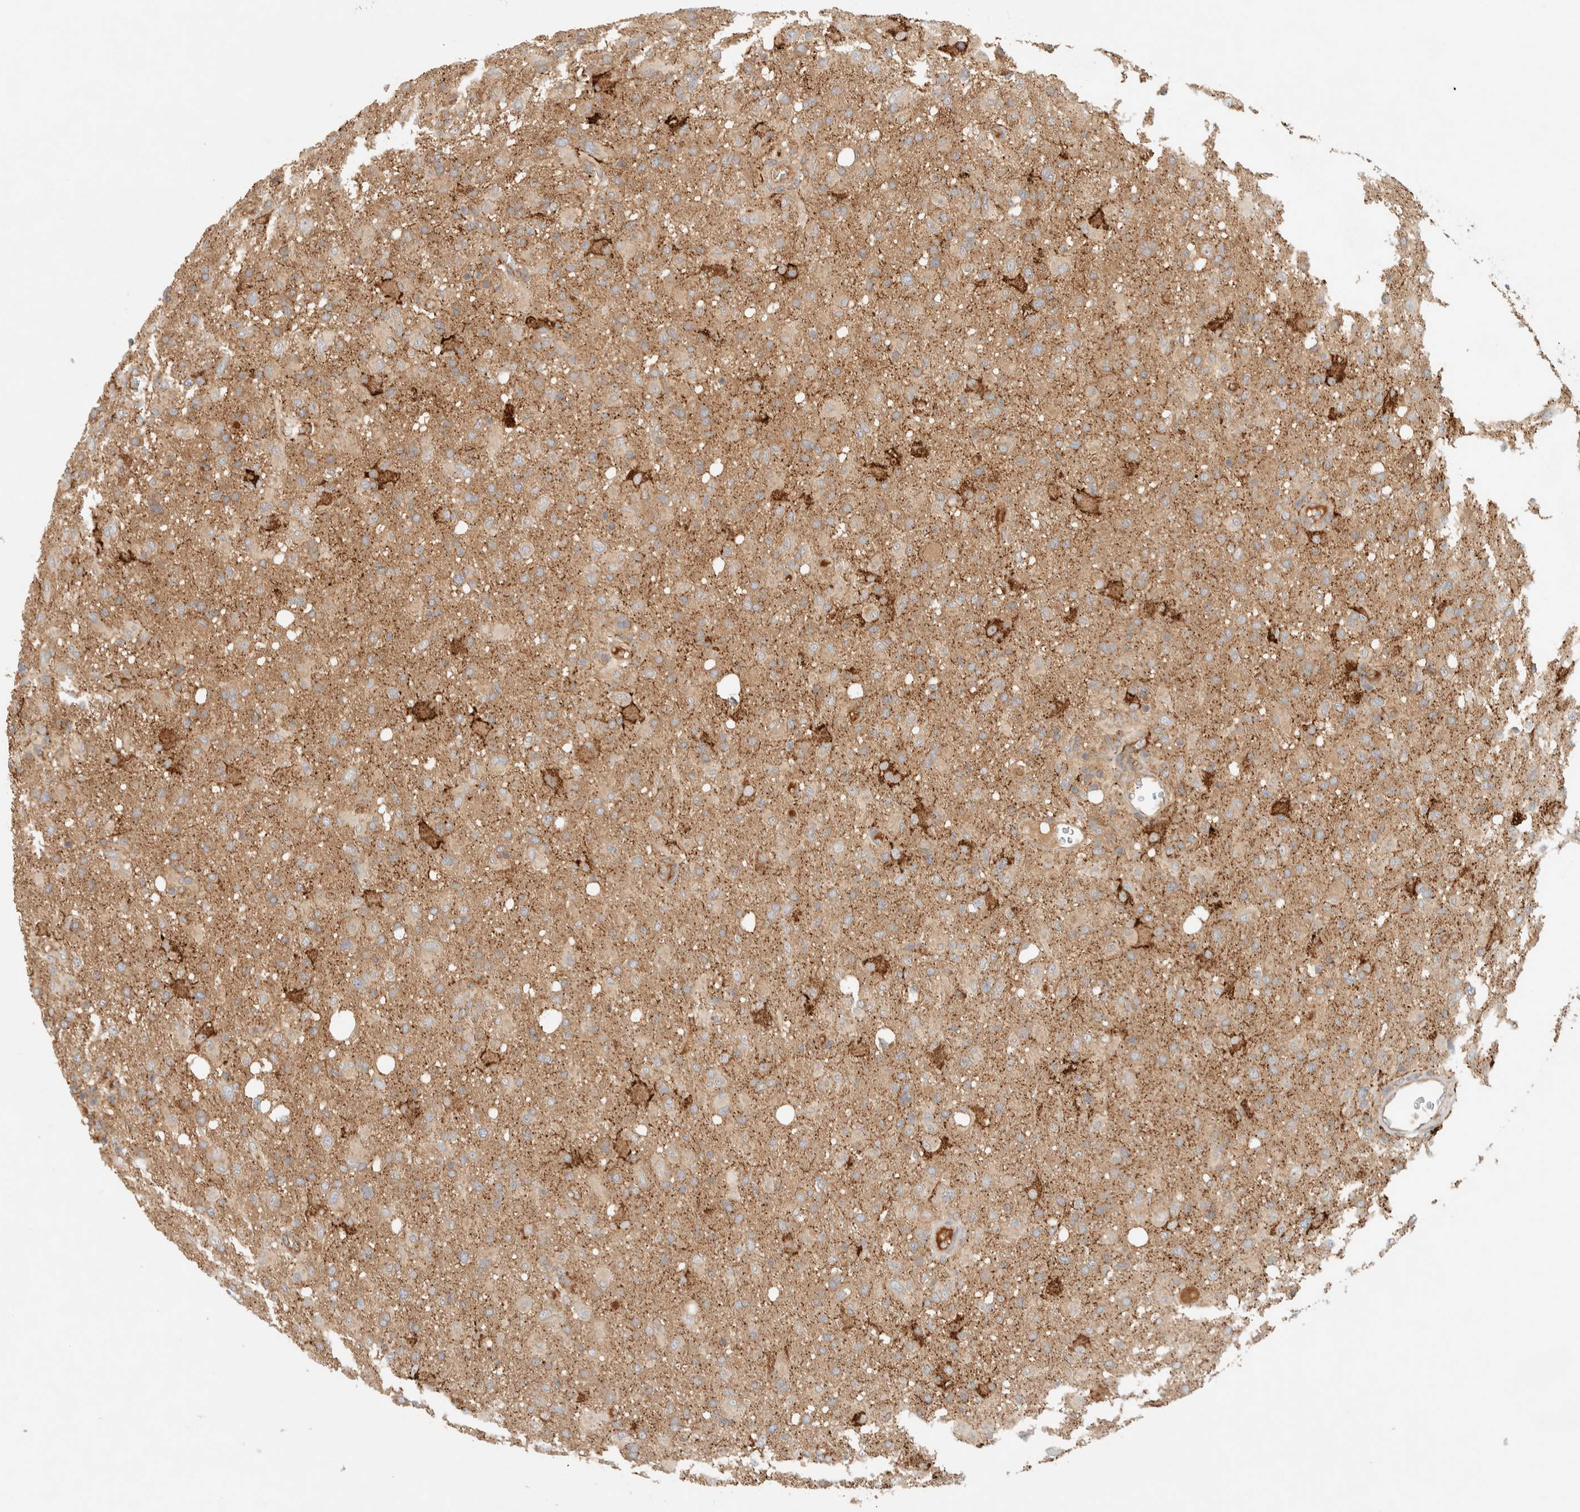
{"staining": {"intensity": "weak", "quantity": ">75%", "location": "cytoplasmic/membranous"}, "tissue": "glioma", "cell_type": "Tumor cells", "image_type": "cancer", "snomed": [{"axis": "morphology", "description": "Glioma, malignant, High grade"}, {"axis": "topography", "description": "Brain"}], "caption": "The histopathology image demonstrates staining of glioma, revealing weak cytoplasmic/membranous protein expression (brown color) within tumor cells.", "gene": "FAM167A", "patient": {"sex": "female", "age": 57}}